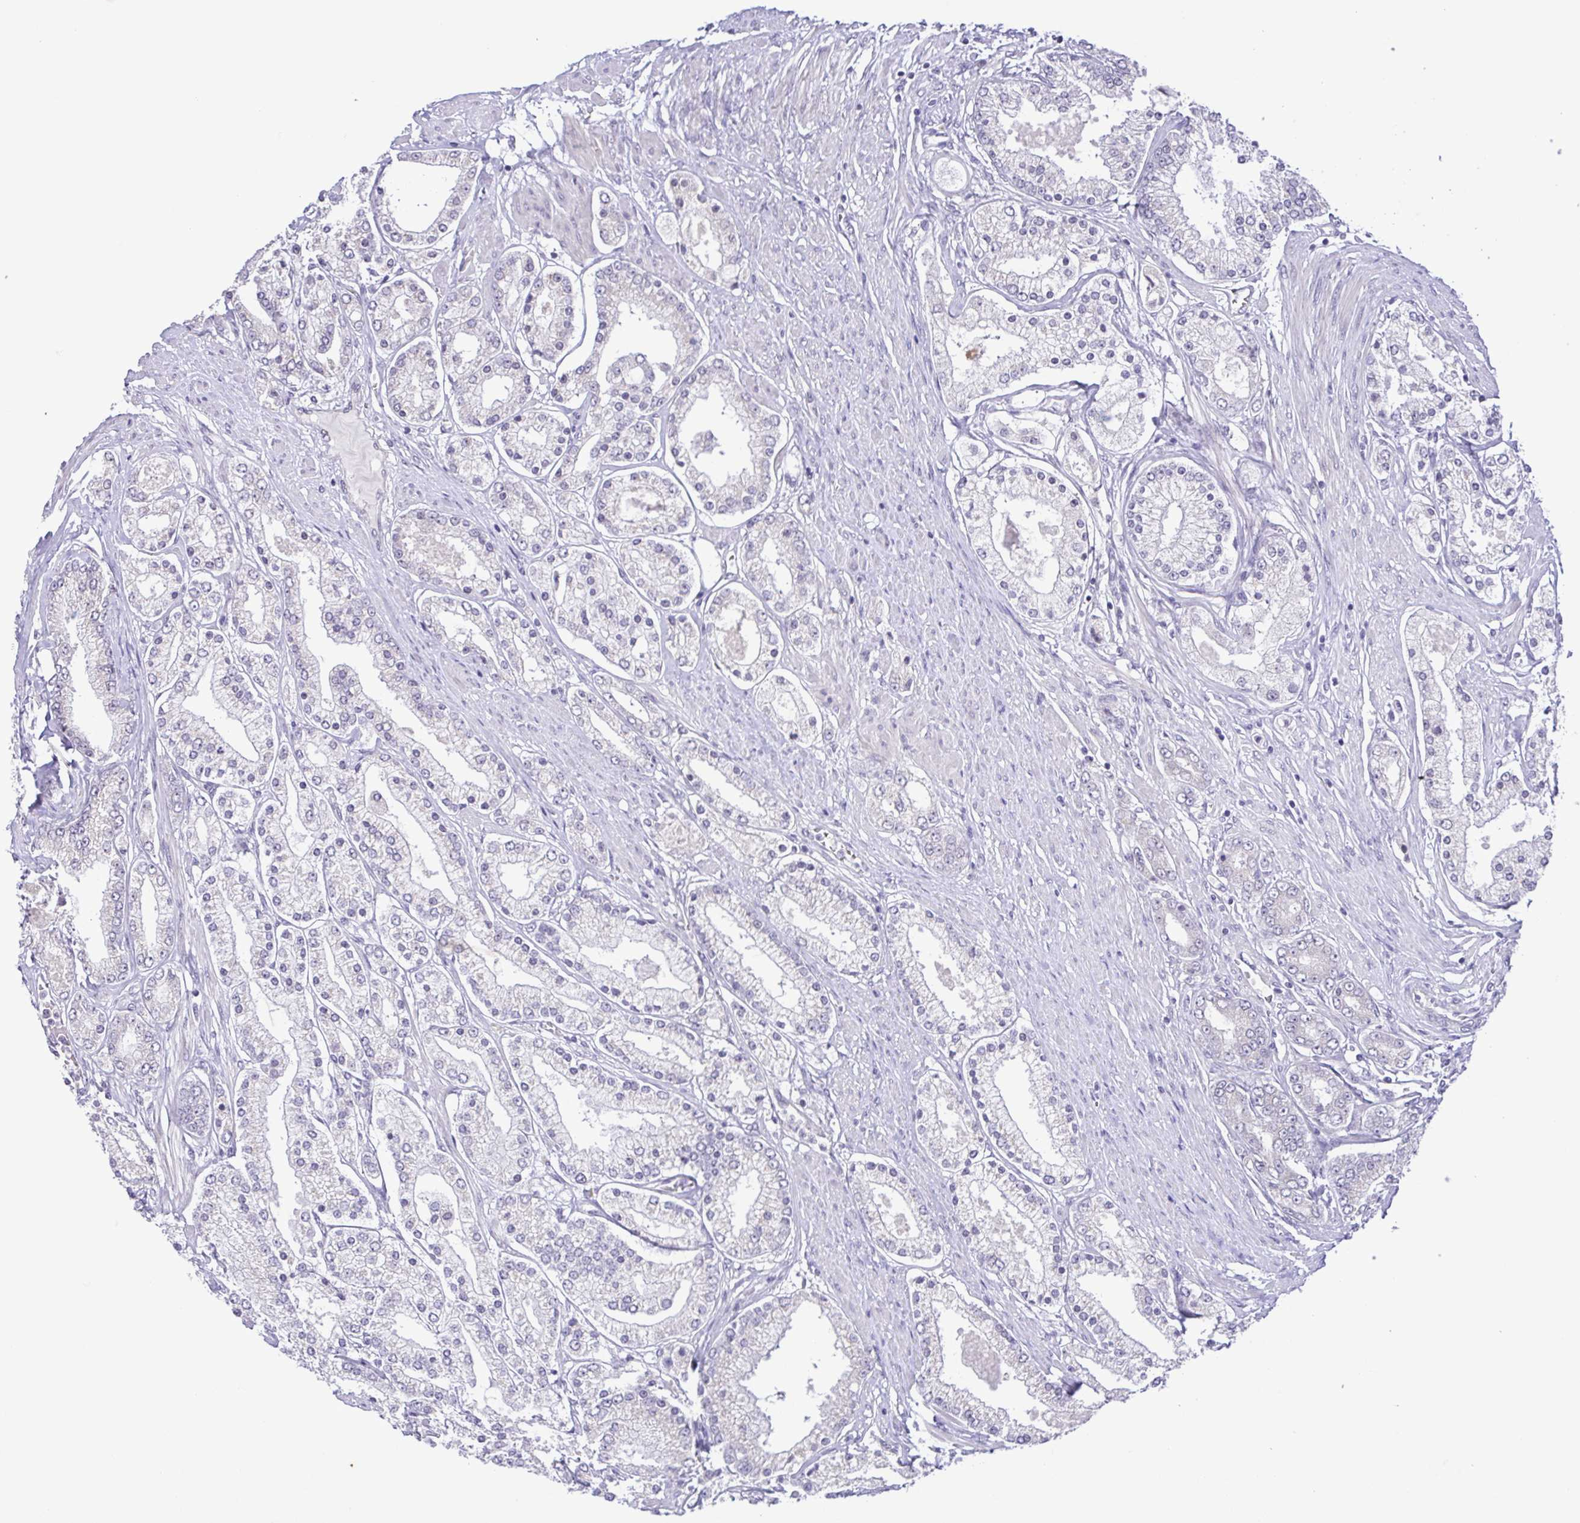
{"staining": {"intensity": "negative", "quantity": "none", "location": "none"}, "tissue": "prostate cancer", "cell_type": "Tumor cells", "image_type": "cancer", "snomed": [{"axis": "morphology", "description": "Adenocarcinoma, High grade"}, {"axis": "topography", "description": "Prostate"}], "caption": "Immunohistochemical staining of adenocarcinoma (high-grade) (prostate) reveals no significant staining in tumor cells. The staining was performed using DAB to visualize the protein expression in brown, while the nuclei were stained in blue with hematoxylin (Magnification: 20x).", "gene": "IL1RN", "patient": {"sex": "male", "age": 67}}